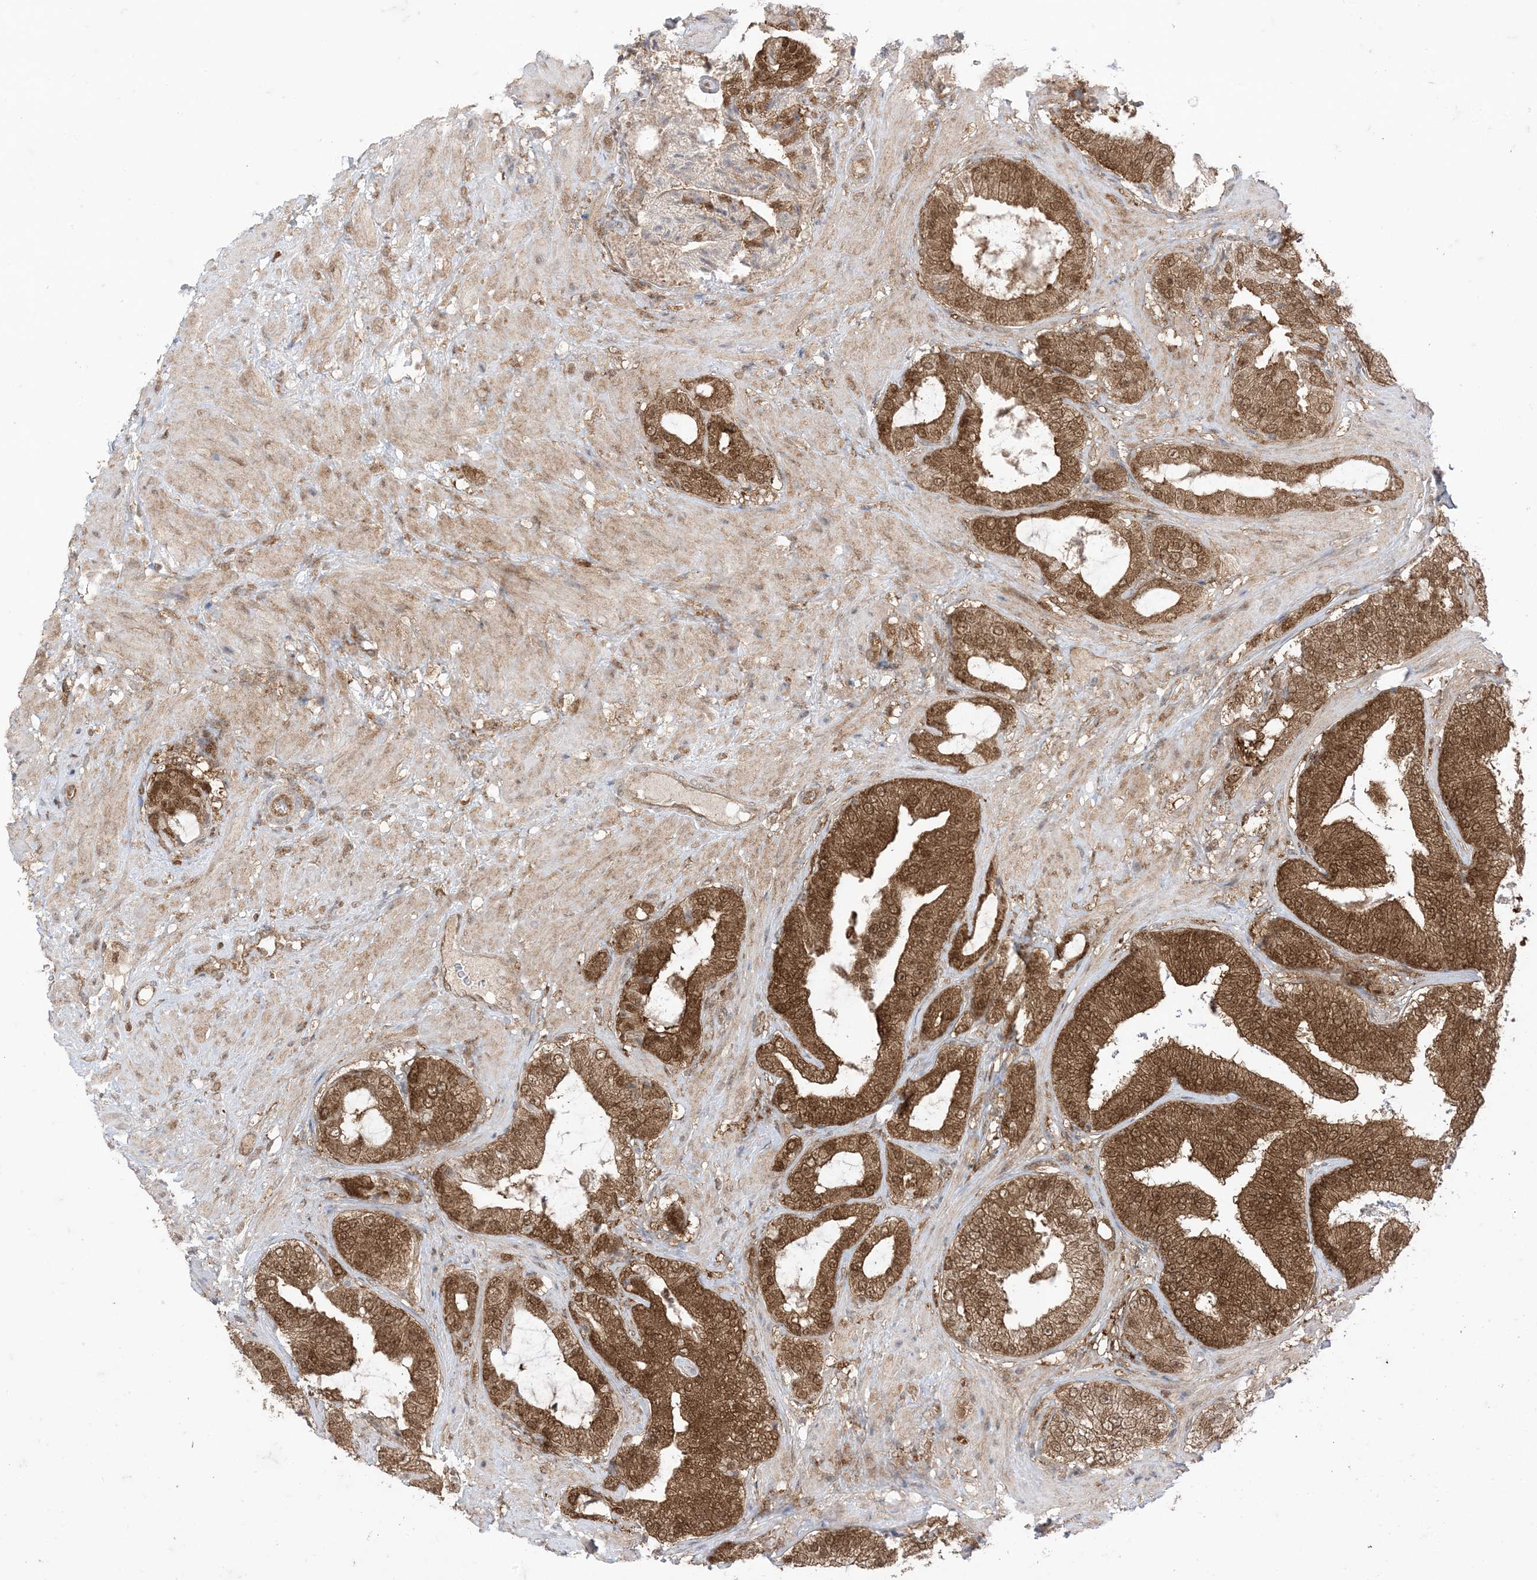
{"staining": {"intensity": "strong", "quantity": ">75%", "location": "cytoplasmic/membranous,nuclear"}, "tissue": "prostate cancer", "cell_type": "Tumor cells", "image_type": "cancer", "snomed": [{"axis": "morphology", "description": "Adenocarcinoma, Low grade"}, {"axis": "topography", "description": "Prostate"}], "caption": "Strong cytoplasmic/membranous and nuclear protein staining is seen in approximately >75% of tumor cells in prostate low-grade adenocarcinoma.", "gene": "PTPA", "patient": {"sex": "male", "age": 63}}